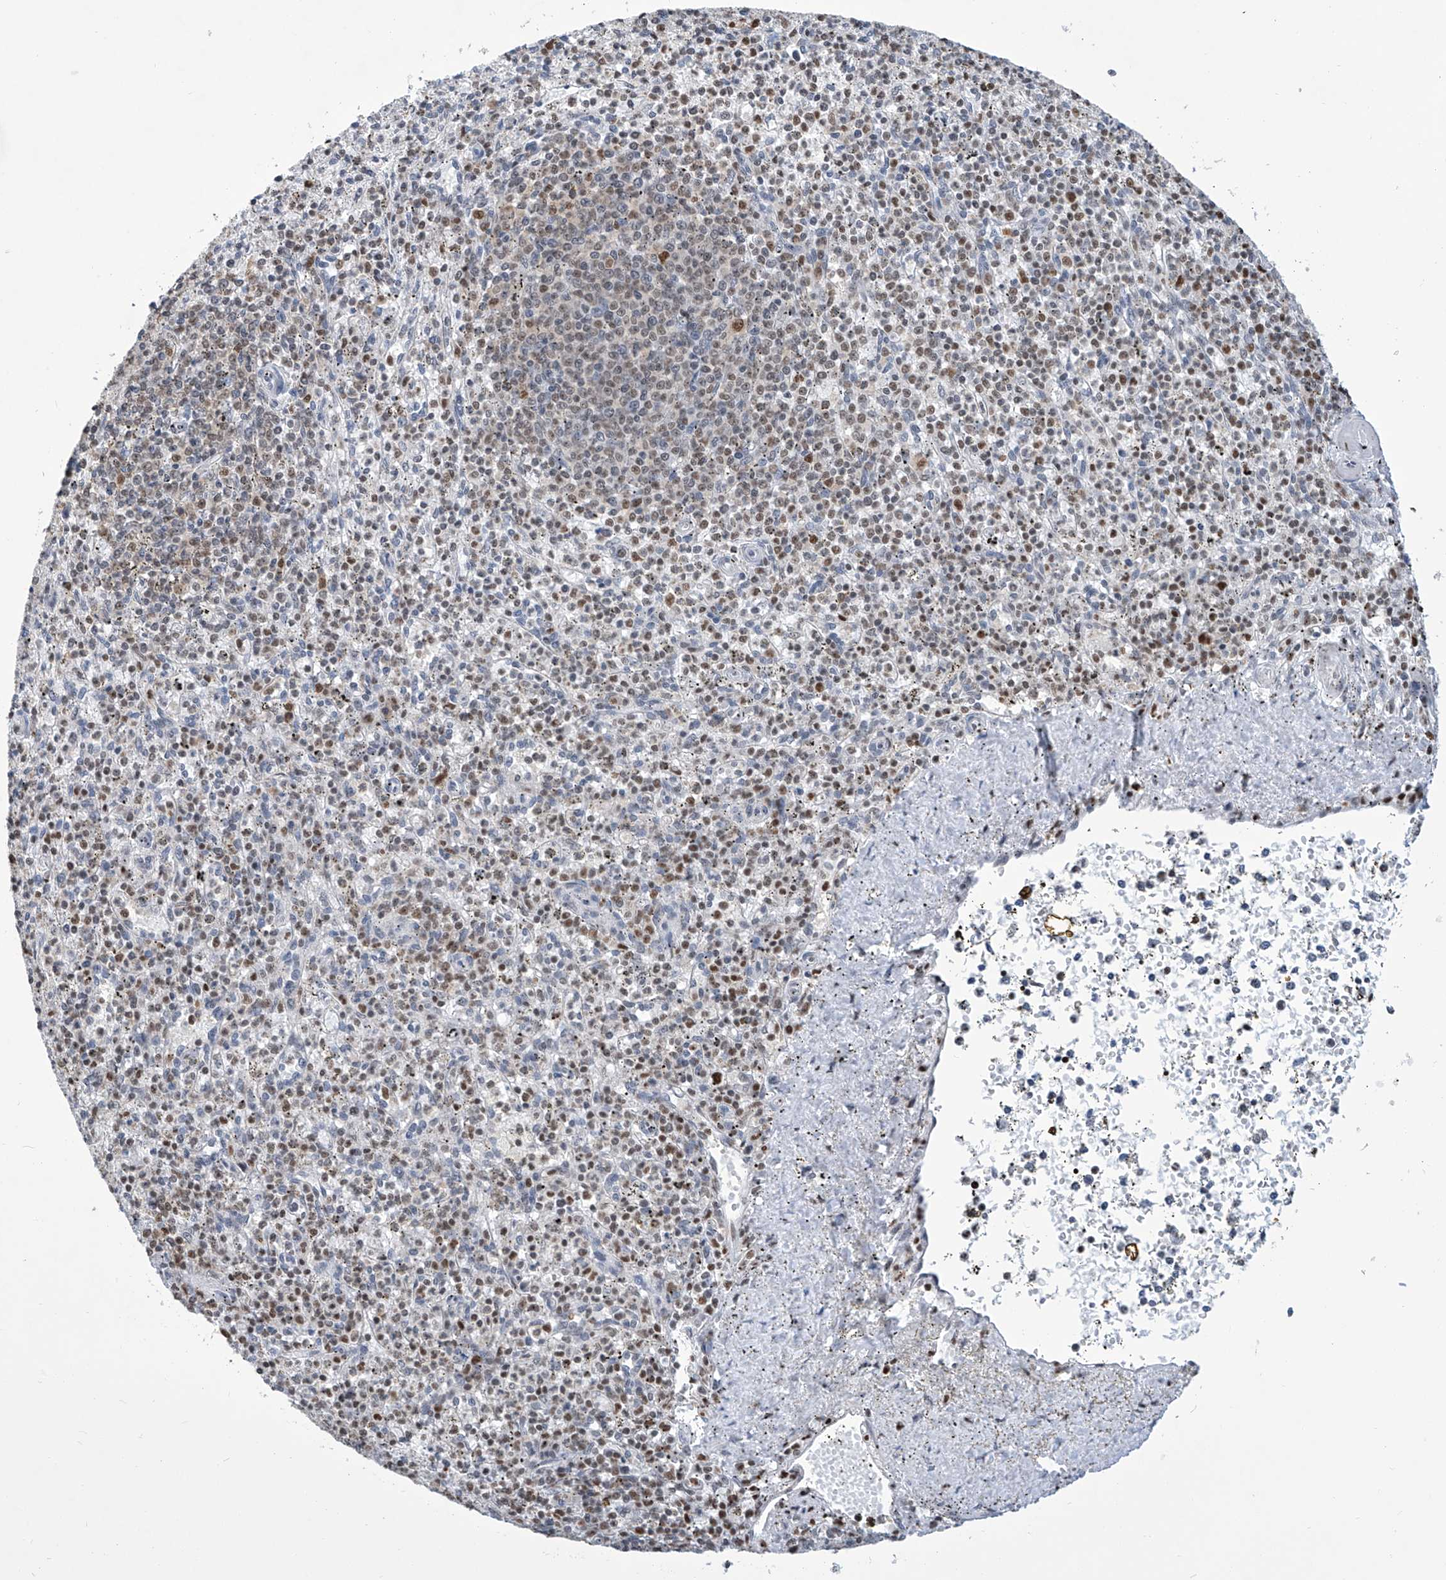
{"staining": {"intensity": "moderate", "quantity": "<25%", "location": "nuclear"}, "tissue": "spleen", "cell_type": "Cells in red pulp", "image_type": "normal", "snomed": [{"axis": "morphology", "description": "Normal tissue, NOS"}, {"axis": "topography", "description": "Spleen"}], "caption": "Immunohistochemistry of benign spleen reveals low levels of moderate nuclear expression in approximately <25% of cells in red pulp. The staining was performed using DAB, with brown indicating positive protein expression. Nuclei are stained blue with hematoxylin.", "gene": "SREBF2", "patient": {"sex": "male", "age": 72}}